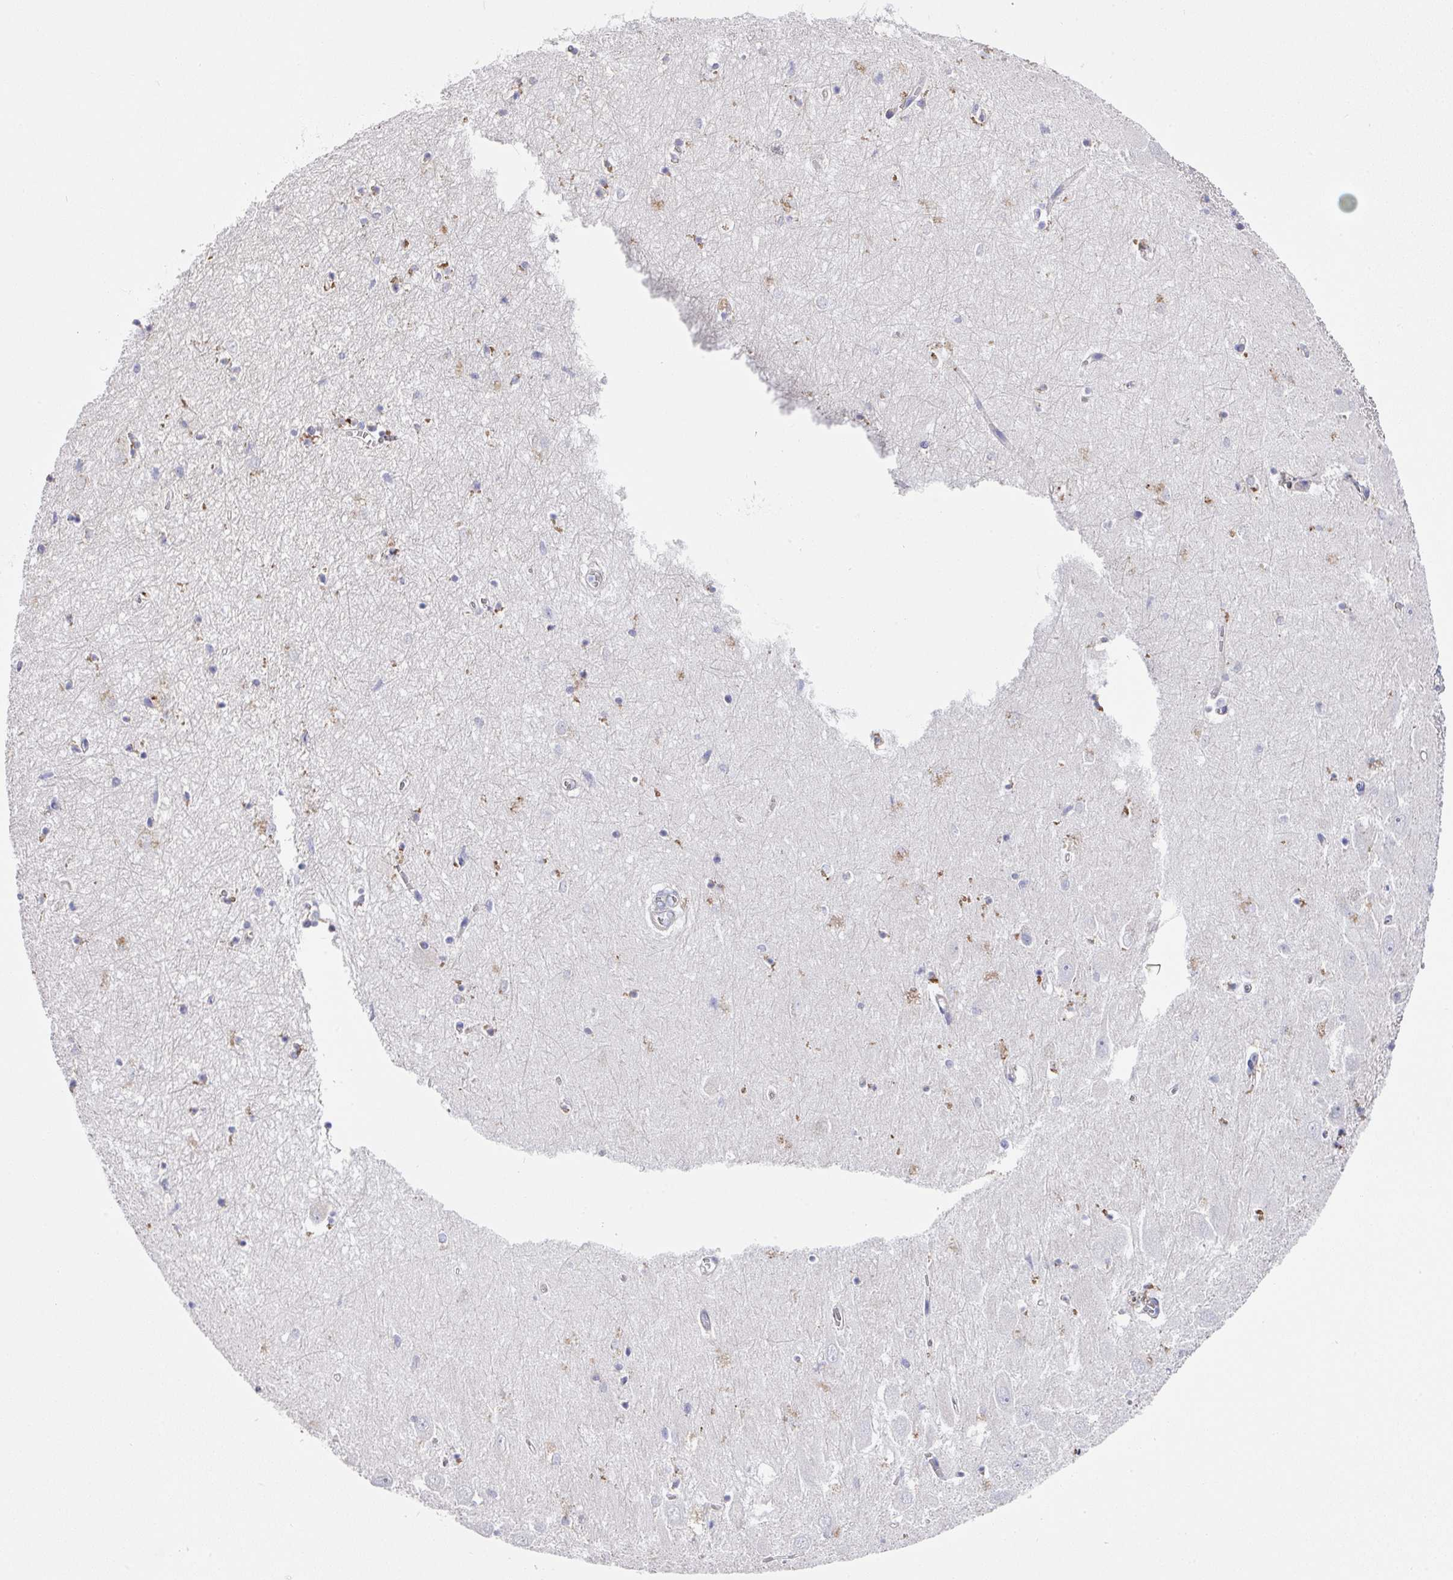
{"staining": {"intensity": "moderate", "quantity": "<25%", "location": "cytoplasmic/membranous"}, "tissue": "hippocampus", "cell_type": "Glial cells", "image_type": "normal", "snomed": [{"axis": "morphology", "description": "Normal tissue, NOS"}, {"axis": "topography", "description": "Hippocampus"}], "caption": "IHC of benign hippocampus displays low levels of moderate cytoplasmic/membranous expression in approximately <25% of glial cells. The staining is performed using DAB (3,3'-diaminobenzidine) brown chromogen to label protein expression. The nuclei are counter-stained blue using hematoxylin.", "gene": "CLDN1", "patient": {"sex": "female", "age": 64}}